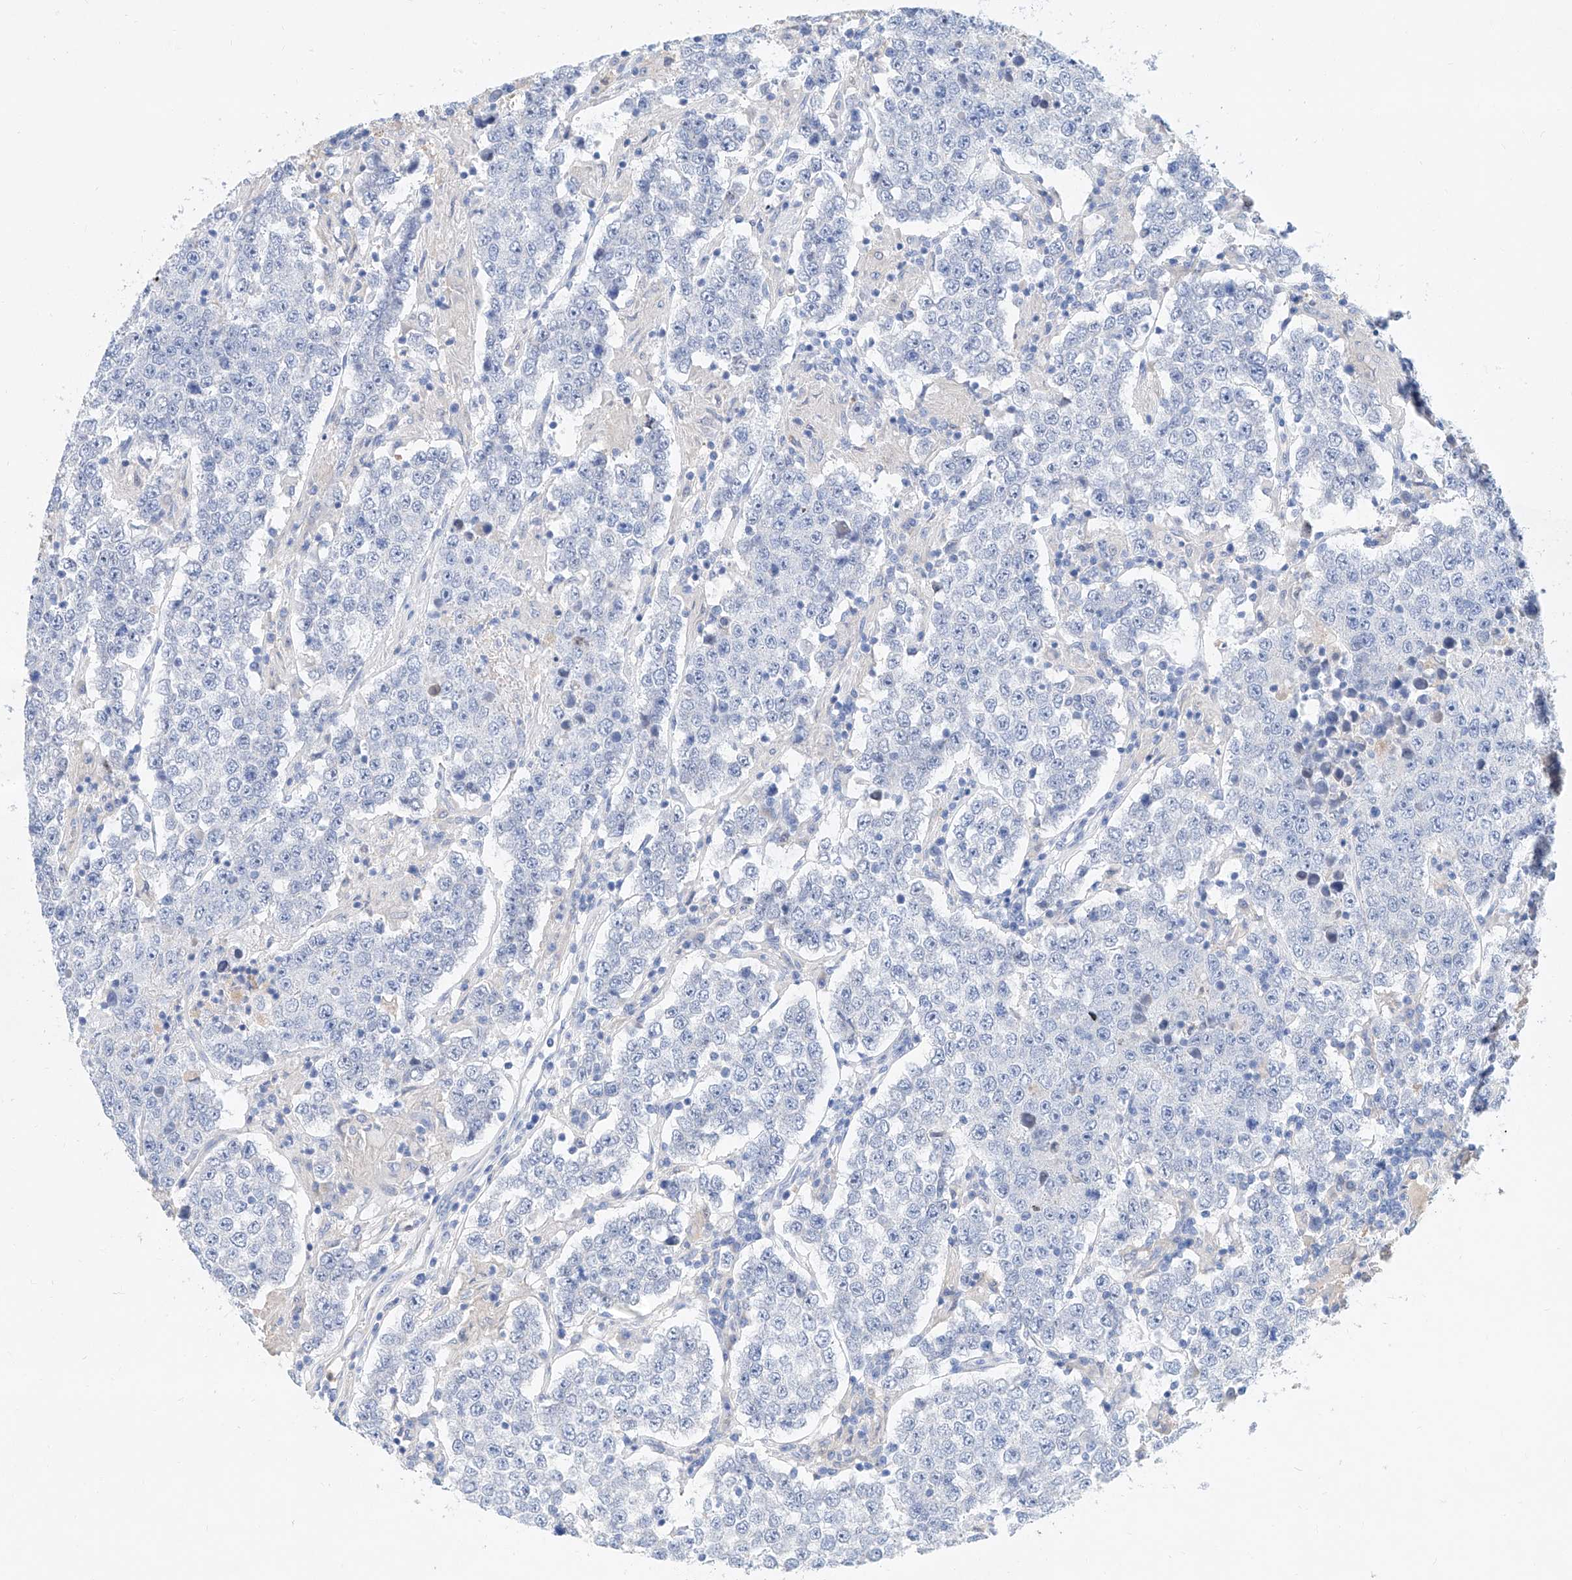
{"staining": {"intensity": "negative", "quantity": "none", "location": "none"}, "tissue": "testis cancer", "cell_type": "Tumor cells", "image_type": "cancer", "snomed": [{"axis": "morphology", "description": "Normal tissue, NOS"}, {"axis": "morphology", "description": "Urothelial carcinoma, High grade"}, {"axis": "morphology", "description": "Seminoma, NOS"}, {"axis": "morphology", "description": "Carcinoma, Embryonal, NOS"}, {"axis": "topography", "description": "Urinary bladder"}, {"axis": "topography", "description": "Testis"}], "caption": "Testis cancer (seminoma) stained for a protein using IHC exhibits no positivity tumor cells.", "gene": "SLC25A29", "patient": {"sex": "male", "age": 41}}